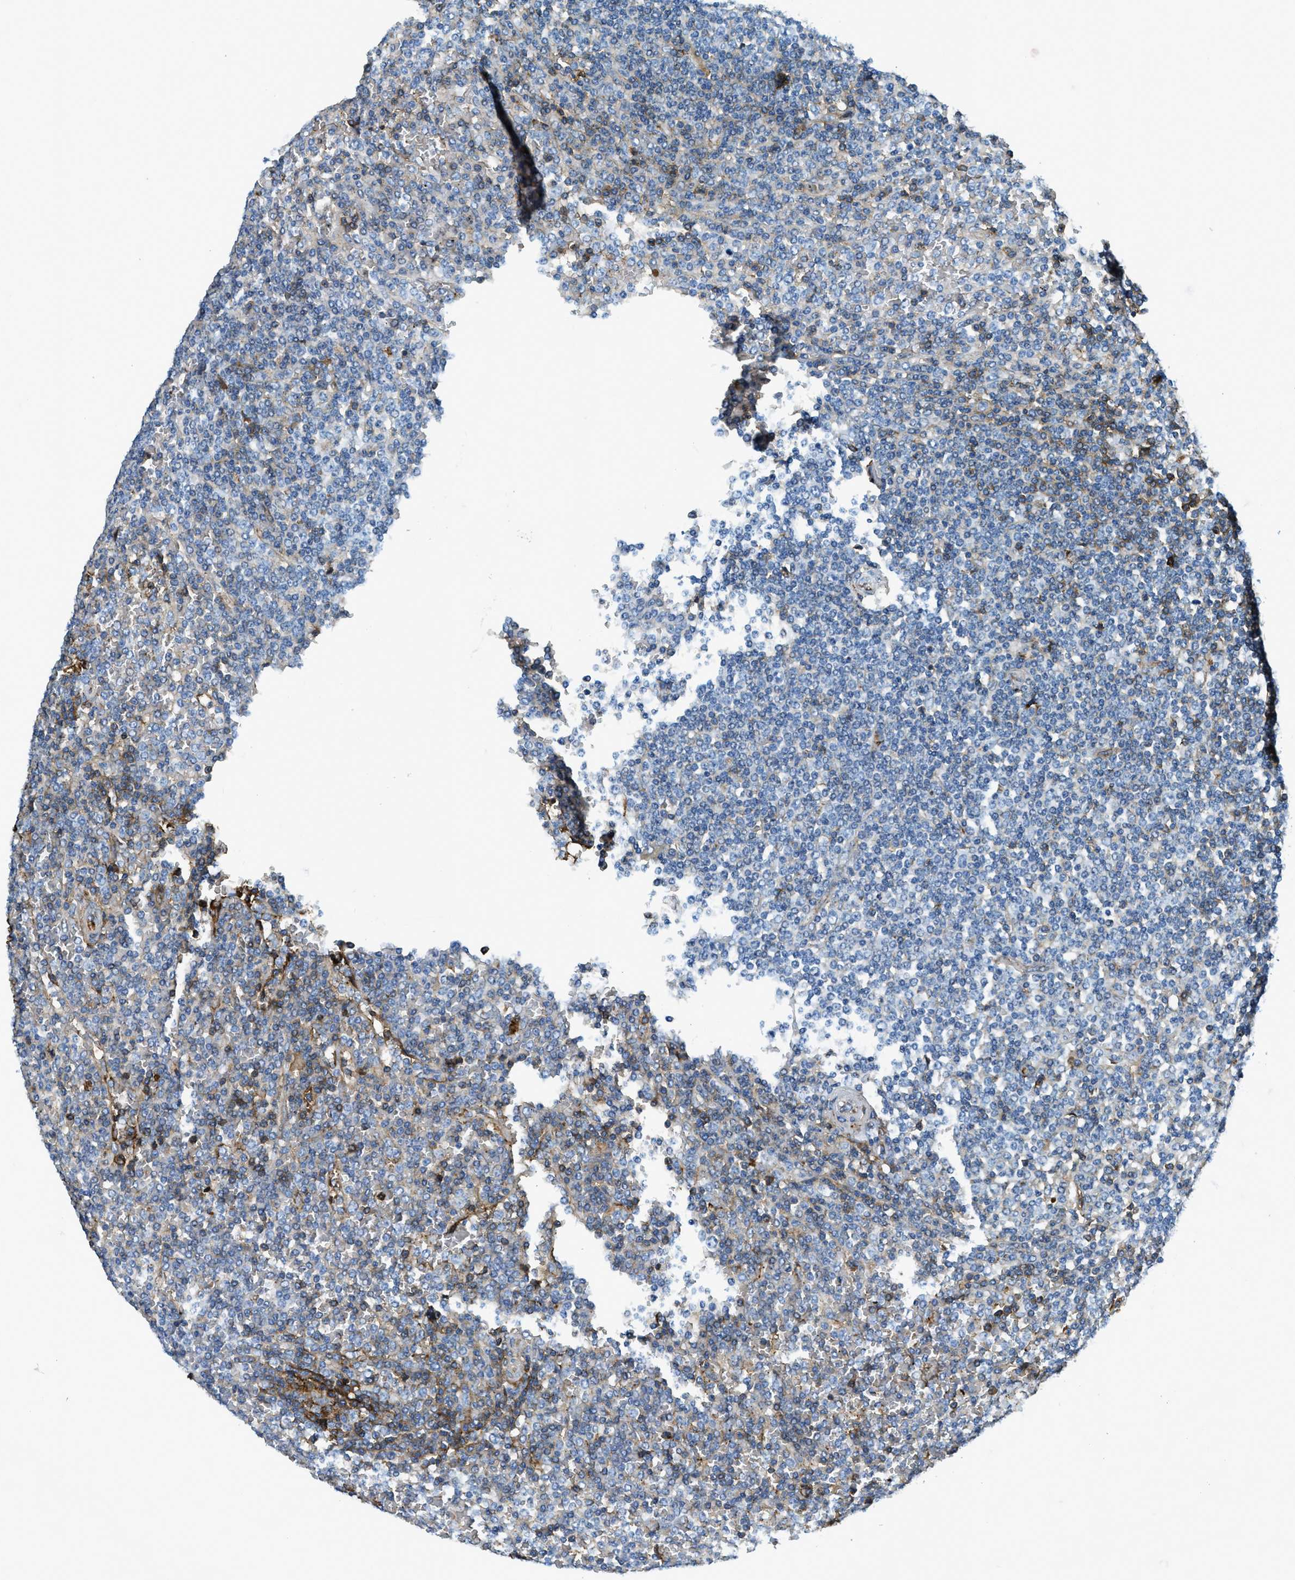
{"staining": {"intensity": "moderate", "quantity": "25%-75%", "location": "cytoplasmic/membranous"}, "tissue": "lymphoma", "cell_type": "Tumor cells", "image_type": "cancer", "snomed": [{"axis": "morphology", "description": "Malignant lymphoma, non-Hodgkin's type, Low grade"}, {"axis": "topography", "description": "Spleen"}], "caption": "Immunohistochemistry image of human lymphoma stained for a protein (brown), which shows medium levels of moderate cytoplasmic/membranous expression in approximately 25%-75% of tumor cells.", "gene": "TRIM59", "patient": {"sex": "female", "age": 19}}